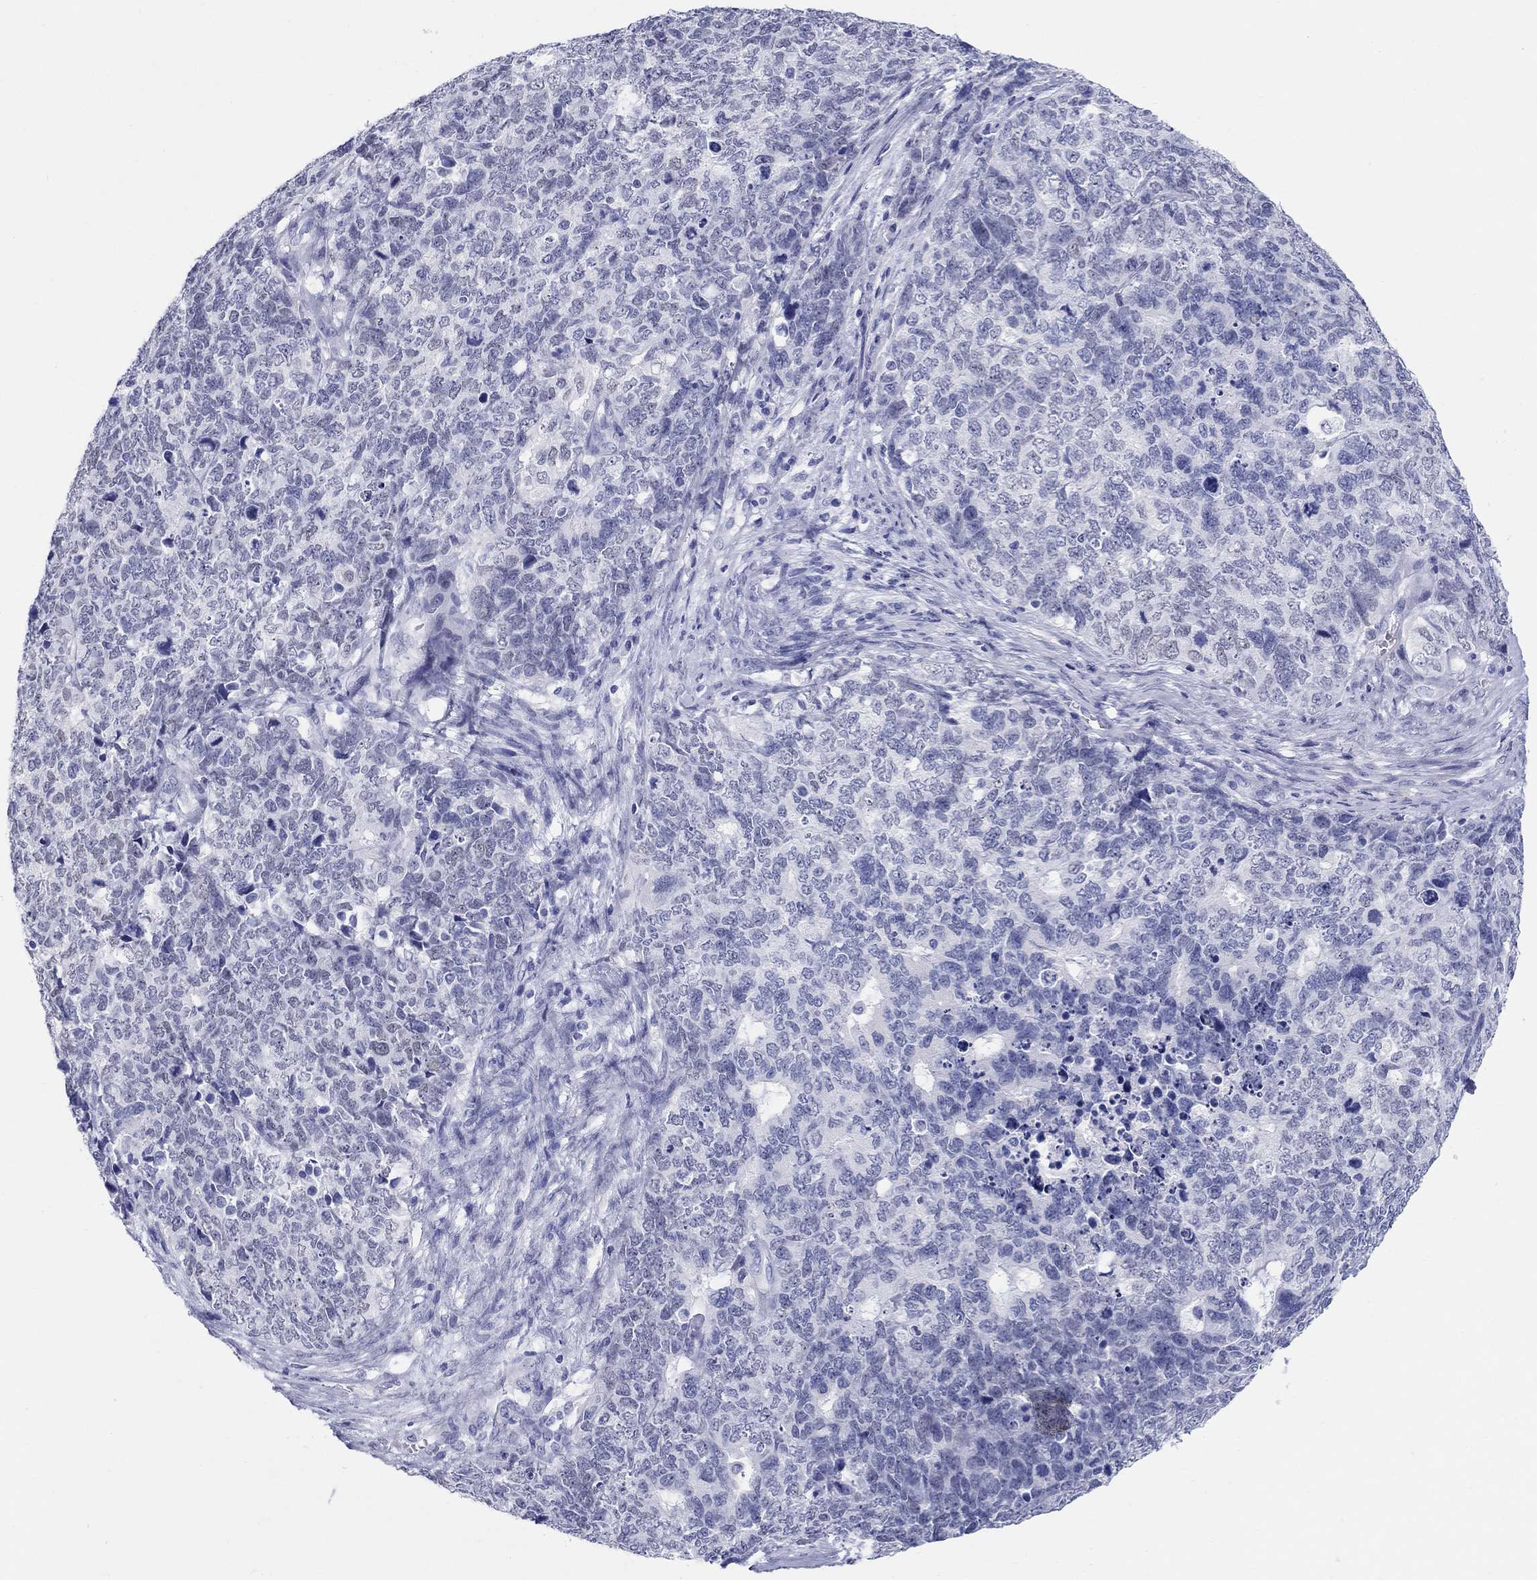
{"staining": {"intensity": "negative", "quantity": "none", "location": "none"}, "tissue": "cervical cancer", "cell_type": "Tumor cells", "image_type": "cancer", "snomed": [{"axis": "morphology", "description": "Squamous cell carcinoma, NOS"}, {"axis": "topography", "description": "Cervix"}], "caption": "High power microscopy micrograph of an immunohistochemistry micrograph of cervical cancer, revealing no significant expression in tumor cells.", "gene": "LAMP5", "patient": {"sex": "female", "age": 63}}